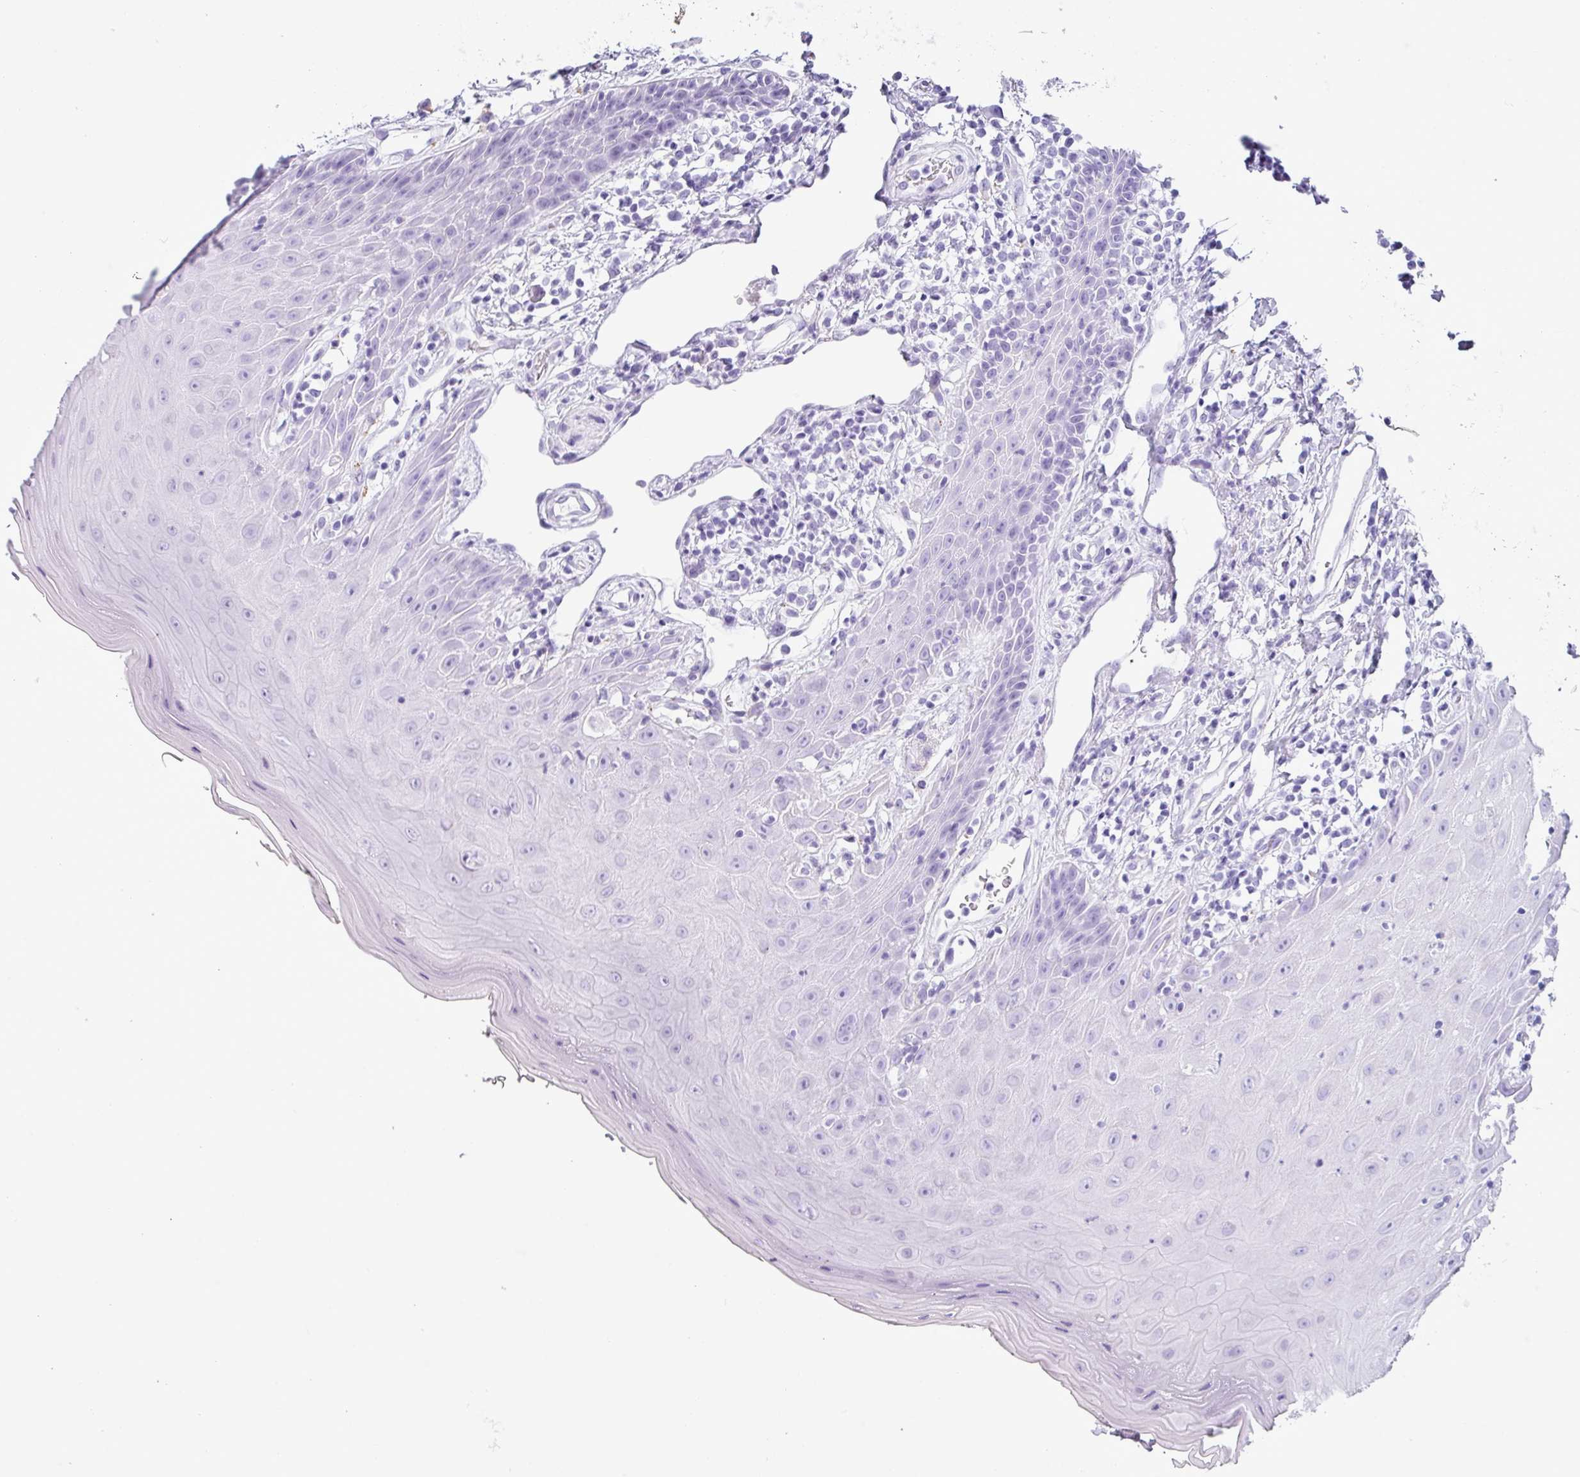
{"staining": {"intensity": "negative", "quantity": "none", "location": "none"}, "tissue": "oral mucosa", "cell_type": "Squamous epithelial cells", "image_type": "normal", "snomed": [{"axis": "morphology", "description": "Normal tissue, NOS"}, {"axis": "topography", "description": "Oral tissue"}, {"axis": "topography", "description": "Tounge, NOS"}], "caption": "Immunohistochemistry (IHC) image of normal oral mucosa: human oral mucosa stained with DAB shows no significant protein positivity in squamous epithelial cells.", "gene": "ZNF568", "patient": {"sex": "female", "age": 59}}